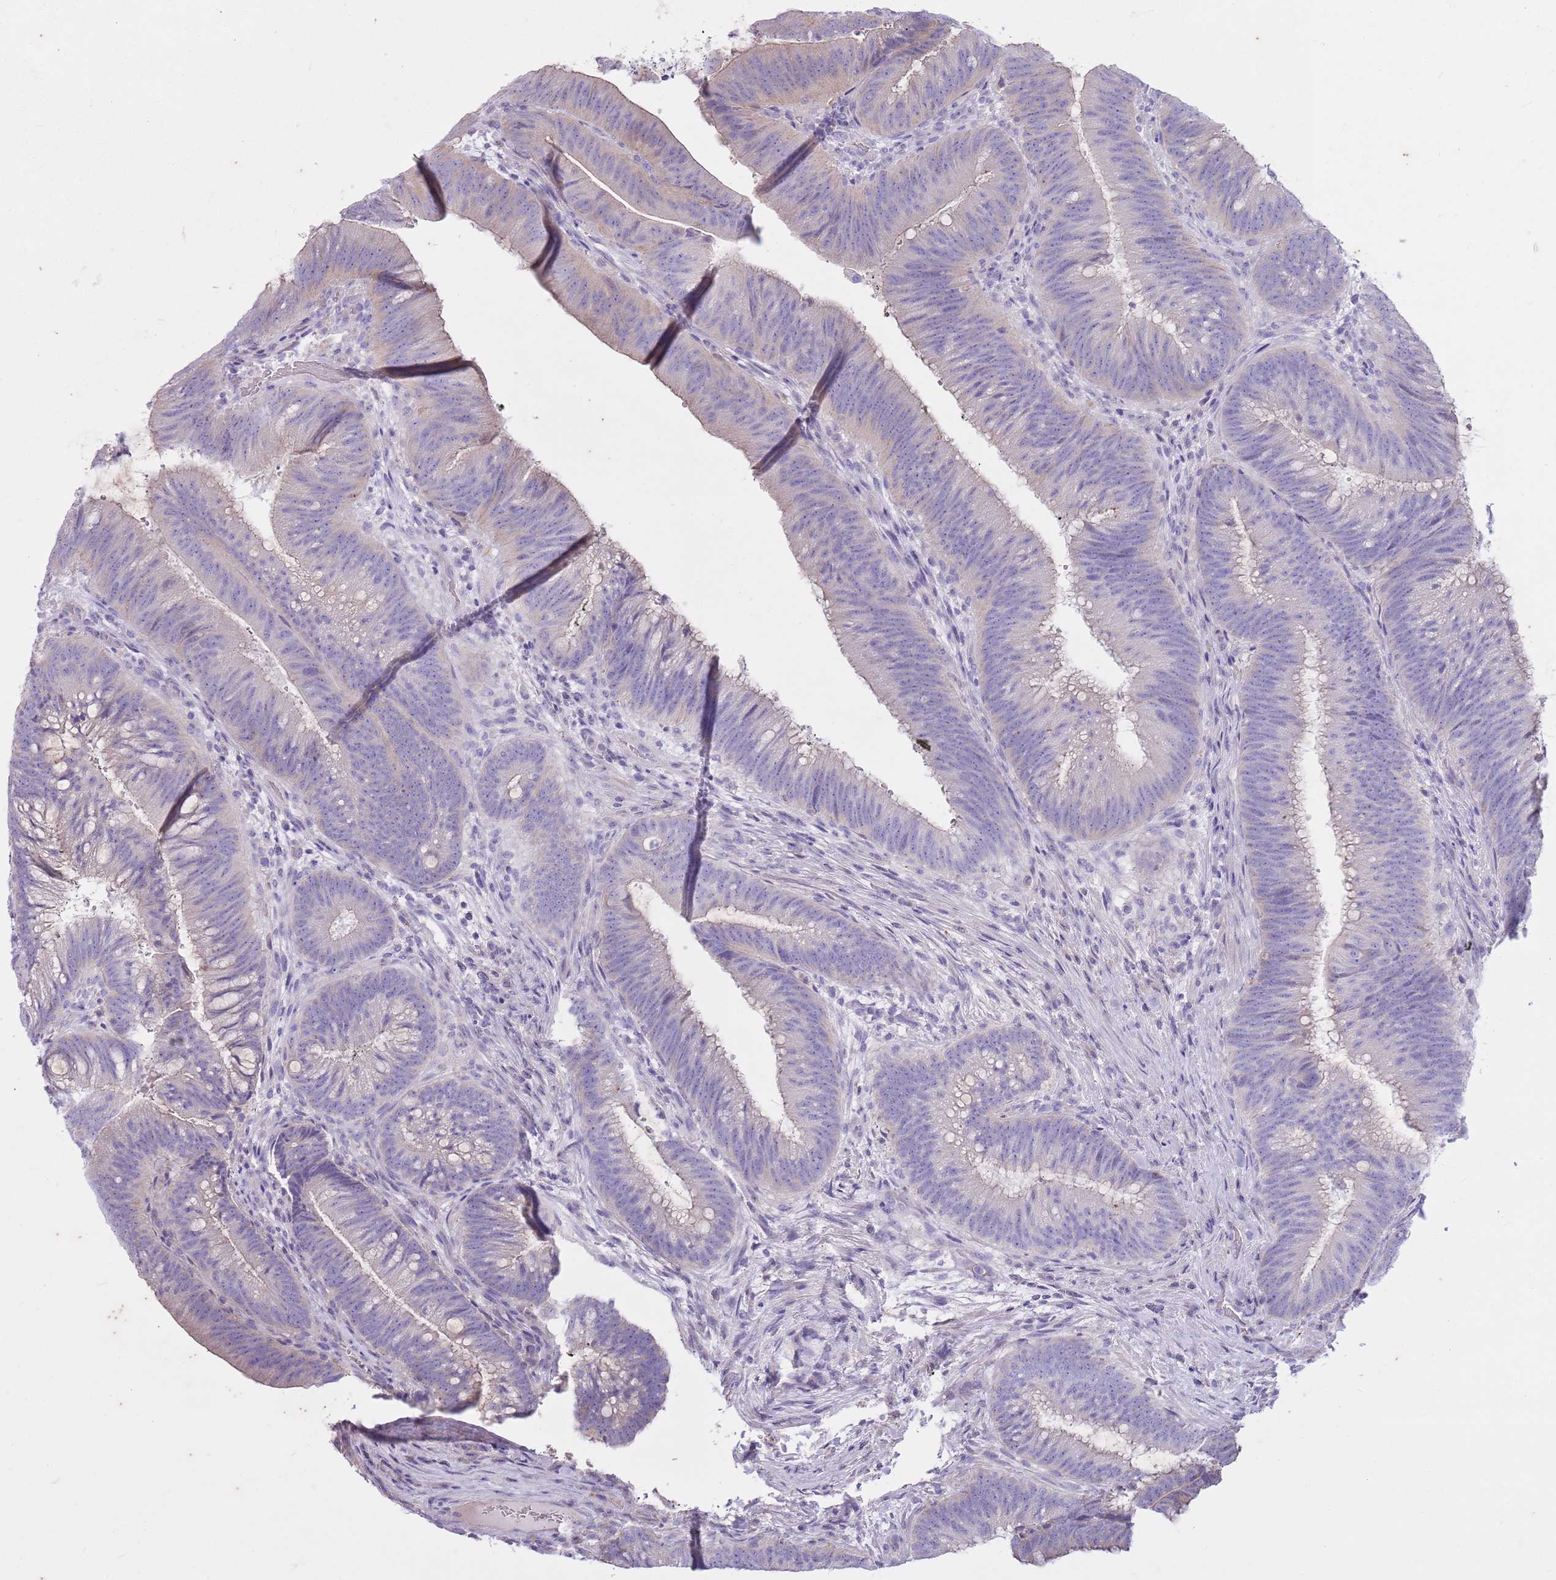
{"staining": {"intensity": "weak", "quantity": "<25%", "location": "cytoplasmic/membranous"}, "tissue": "colorectal cancer", "cell_type": "Tumor cells", "image_type": "cancer", "snomed": [{"axis": "morphology", "description": "Adenocarcinoma, NOS"}, {"axis": "topography", "description": "Colon"}], "caption": "Tumor cells show no significant staining in adenocarcinoma (colorectal). (Stains: DAB IHC with hematoxylin counter stain, Microscopy: brightfield microscopy at high magnification).", "gene": "CNPPD1", "patient": {"sex": "female", "age": 43}}